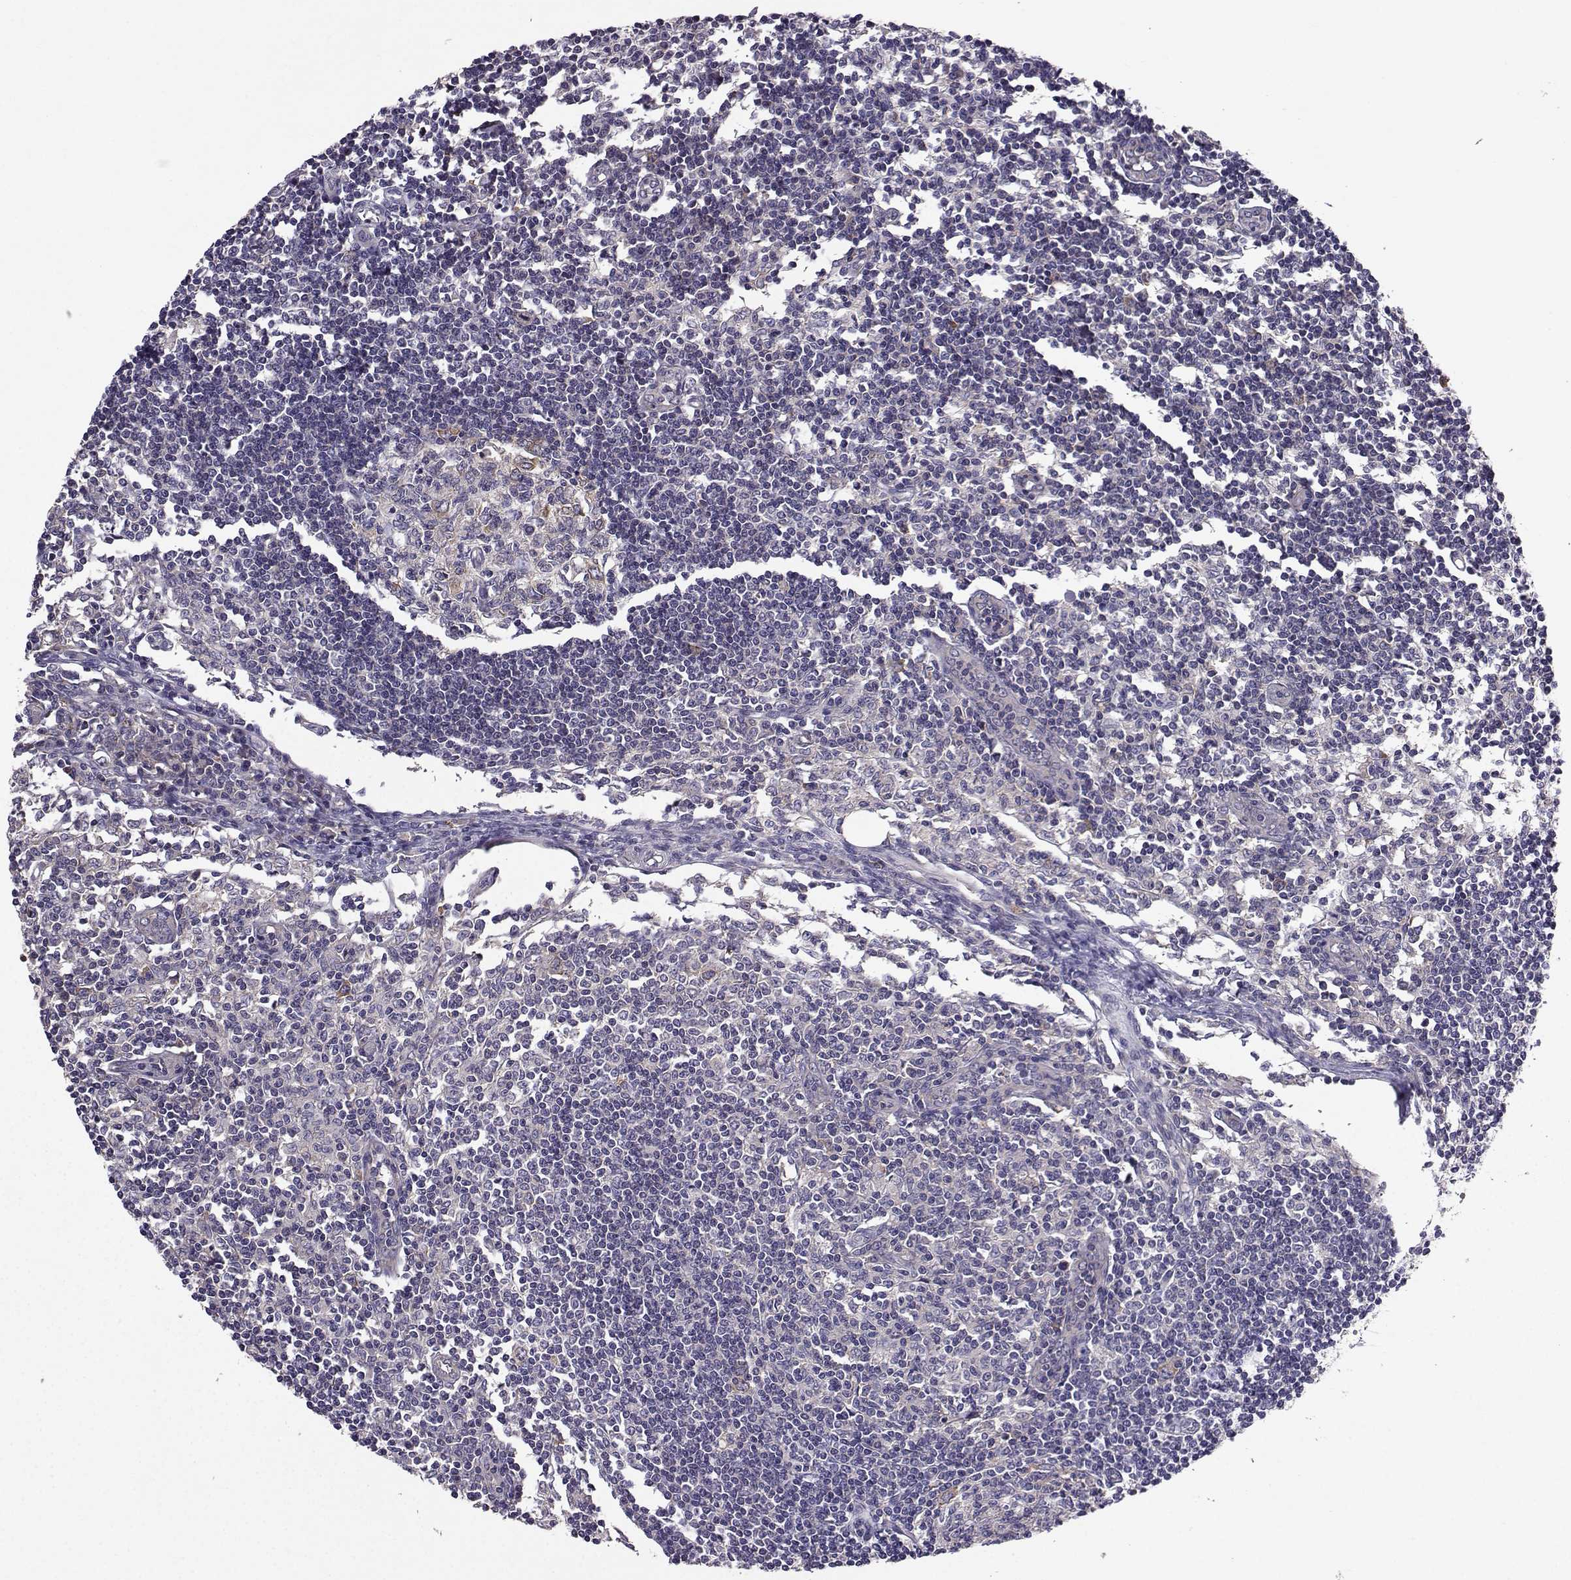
{"staining": {"intensity": "weak", "quantity": "<25%", "location": "cytoplasmic/membranous"}, "tissue": "lymph node", "cell_type": "Germinal center cells", "image_type": "normal", "snomed": [{"axis": "morphology", "description": "Normal tissue, NOS"}, {"axis": "topography", "description": "Lymph node"}], "caption": "The photomicrograph reveals no staining of germinal center cells in normal lymph node. (DAB (3,3'-diaminobenzidine) immunohistochemistry (IHC) with hematoxylin counter stain).", "gene": "STXBP5", "patient": {"sex": "male", "age": 59}}